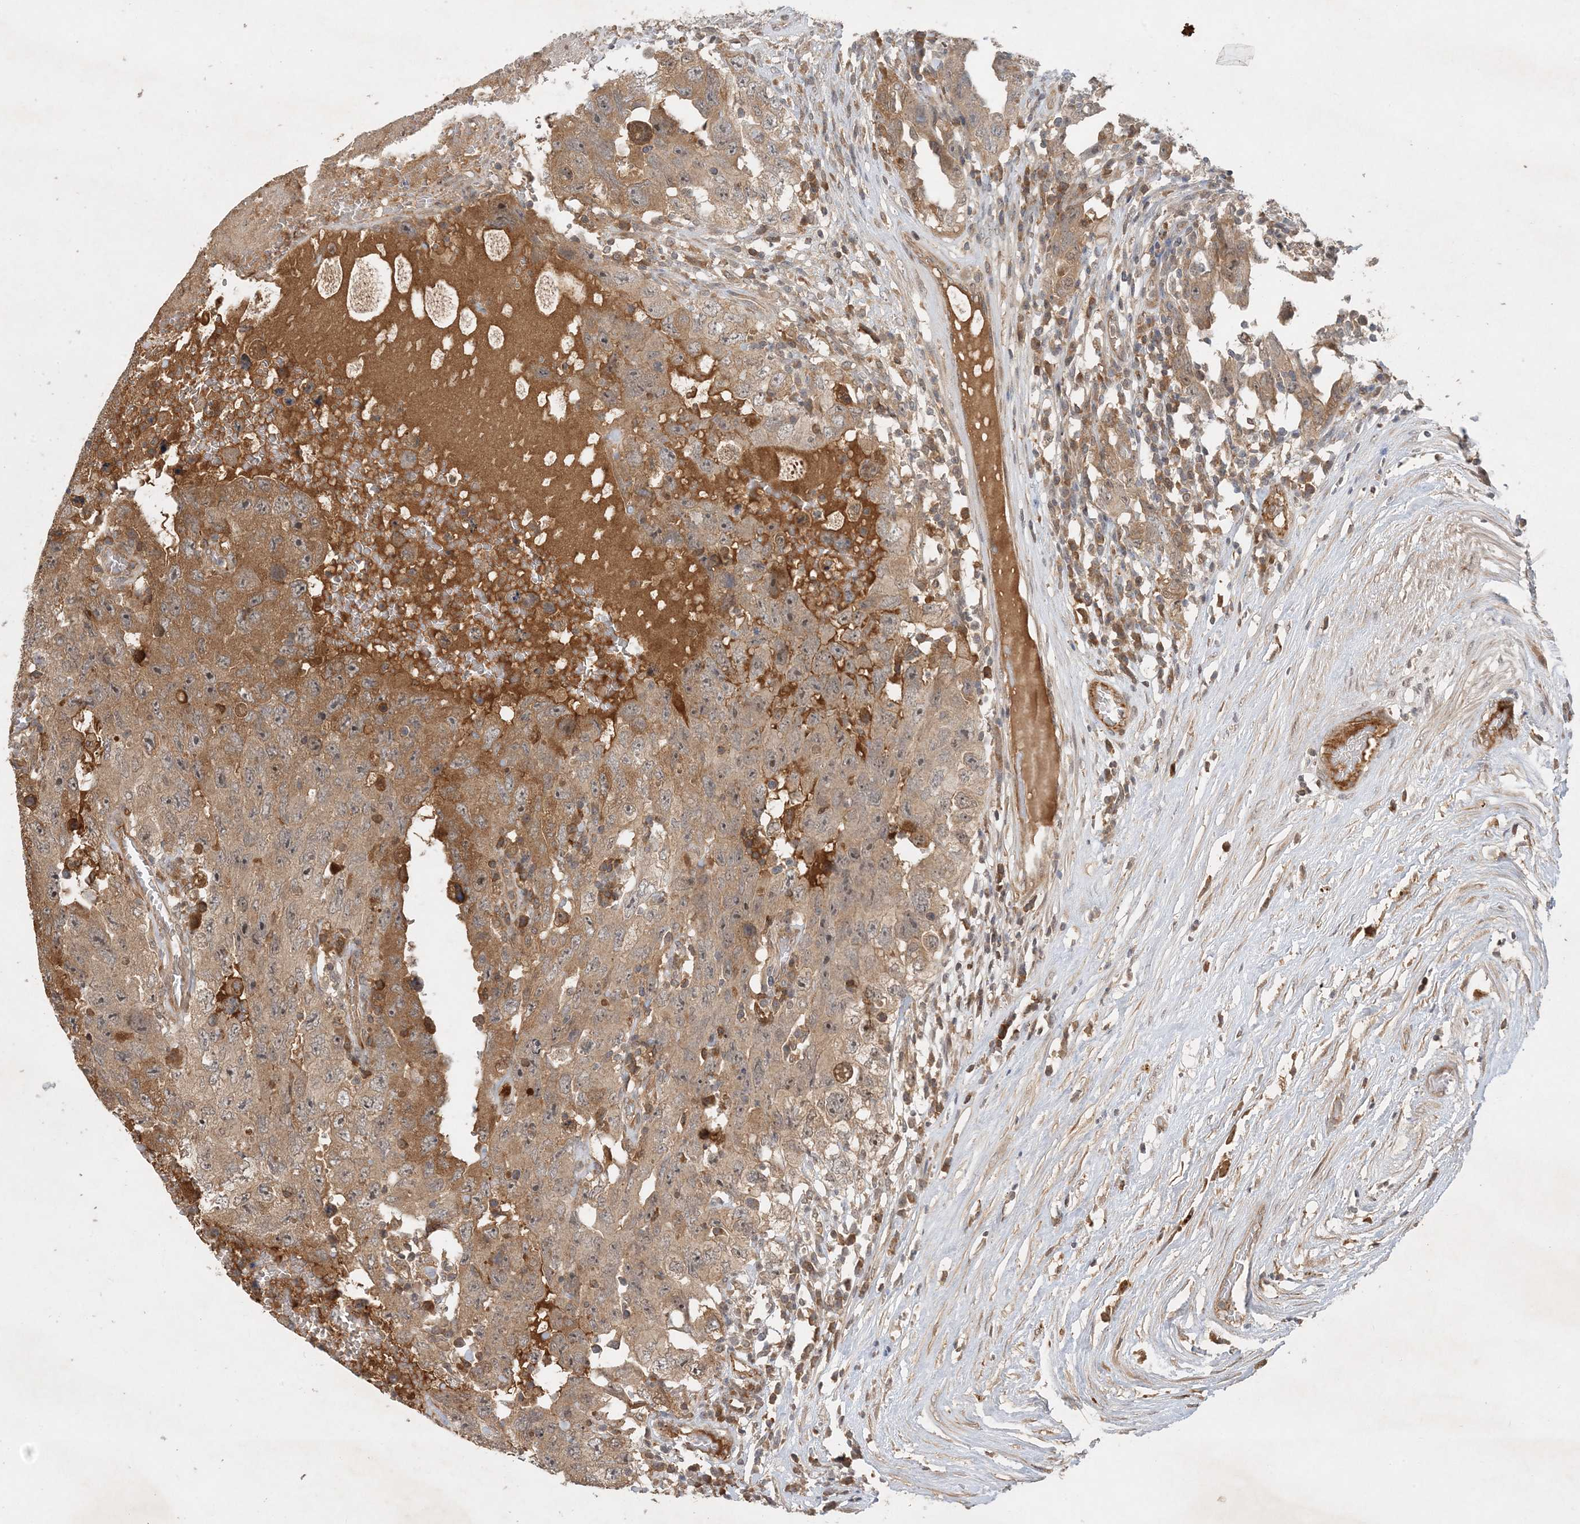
{"staining": {"intensity": "moderate", "quantity": ">75%", "location": "cytoplasmic/membranous"}, "tissue": "testis cancer", "cell_type": "Tumor cells", "image_type": "cancer", "snomed": [{"axis": "morphology", "description": "Carcinoma, Embryonal, NOS"}, {"axis": "topography", "description": "Testis"}], "caption": "Protein expression analysis of human testis cancer reveals moderate cytoplasmic/membranous expression in about >75% of tumor cells.", "gene": "ZCCHC4", "patient": {"sex": "male", "age": 26}}